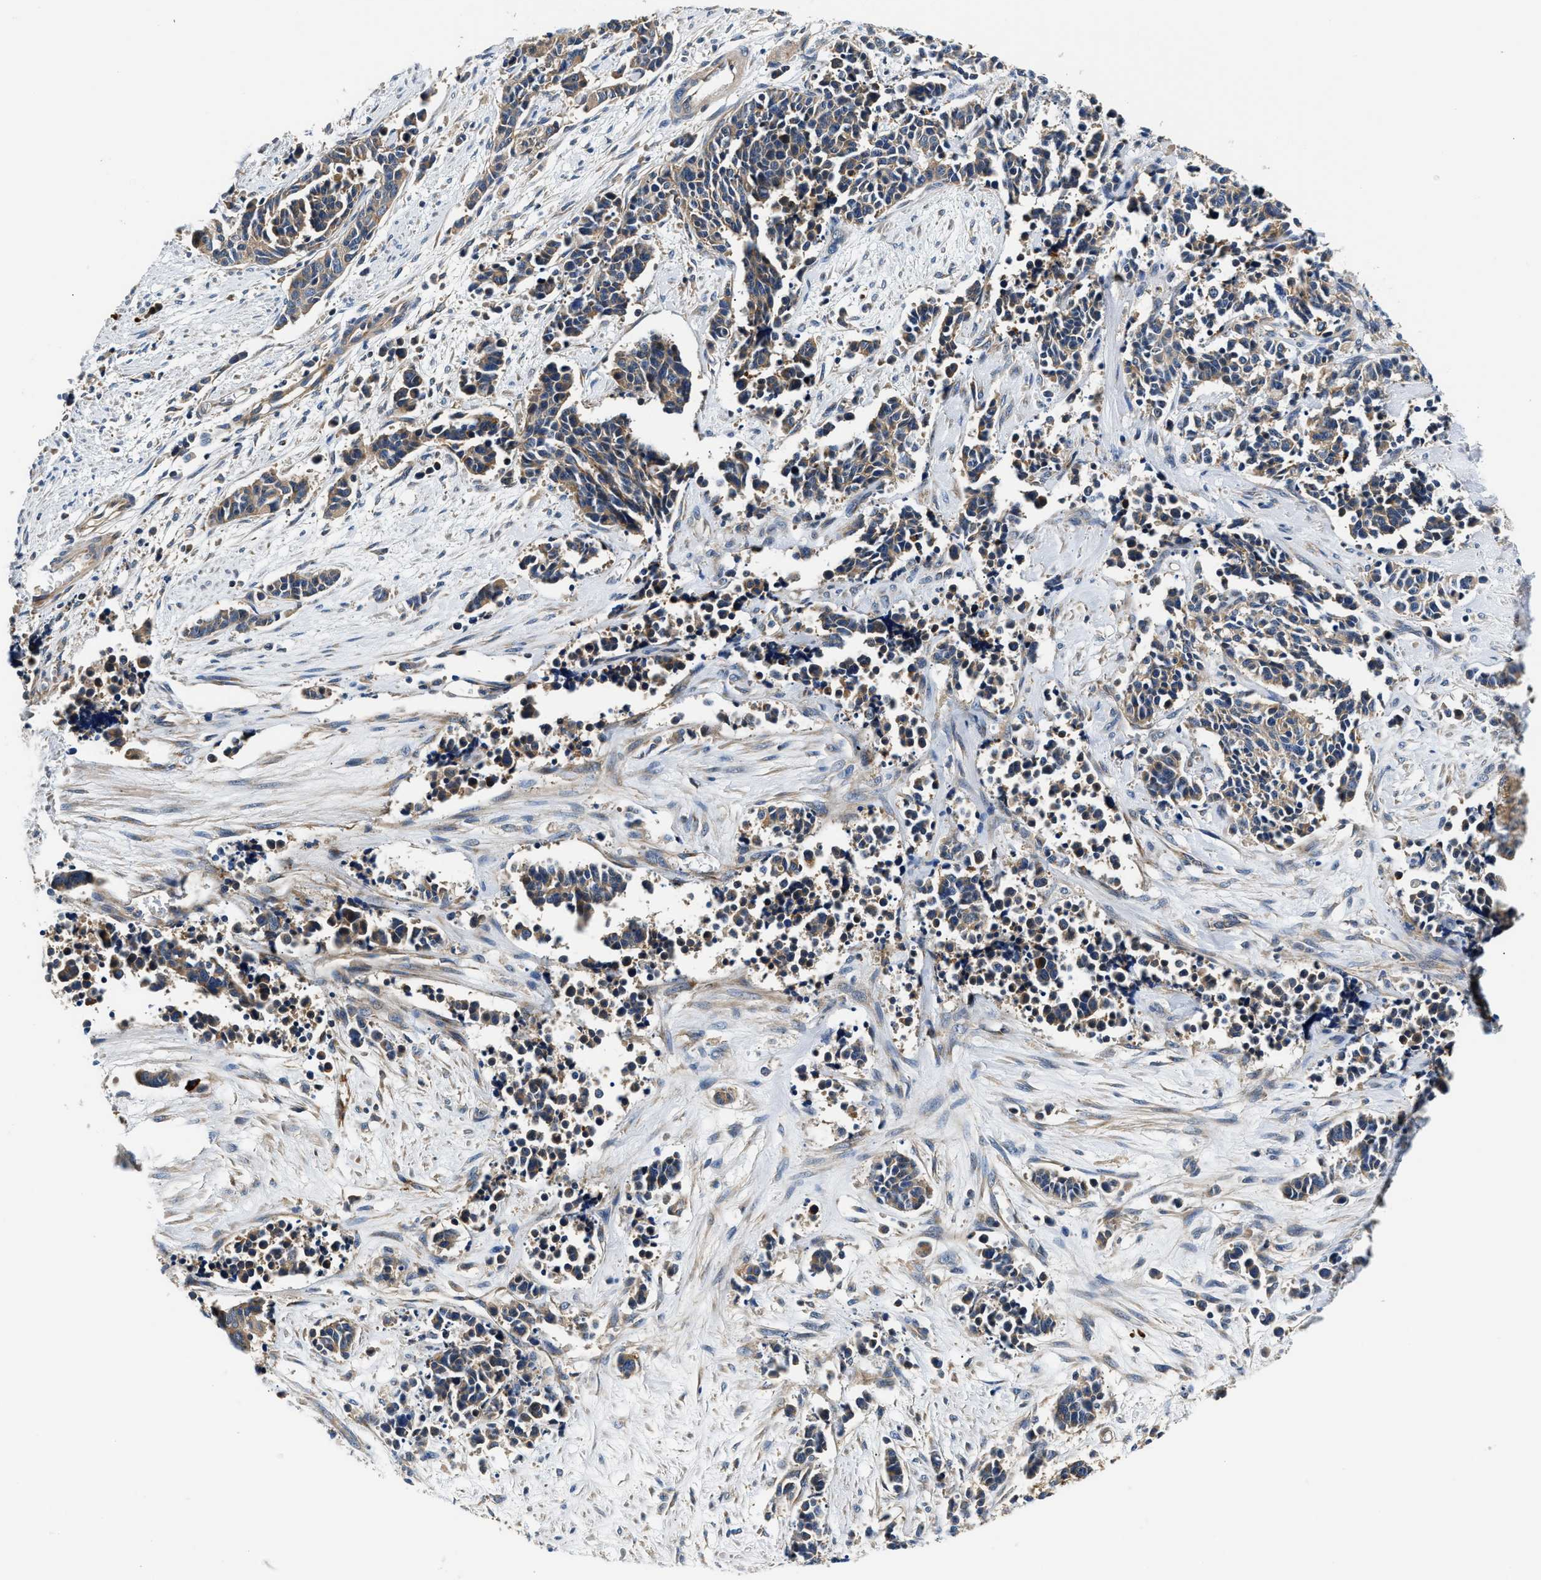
{"staining": {"intensity": "weak", "quantity": "25%-75%", "location": "cytoplasmic/membranous"}, "tissue": "cervical cancer", "cell_type": "Tumor cells", "image_type": "cancer", "snomed": [{"axis": "morphology", "description": "Squamous cell carcinoma, NOS"}, {"axis": "topography", "description": "Cervix"}], "caption": "Protein analysis of cervical squamous cell carcinoma tissue demonstrates weak cytoplasmic/membranous staining in approximately 25%-75% of tumor cells. (IHC, brightfield microscopy, high magnification).", "gene": "TEX2", "patient": {"sex": "female", "age": 35}}